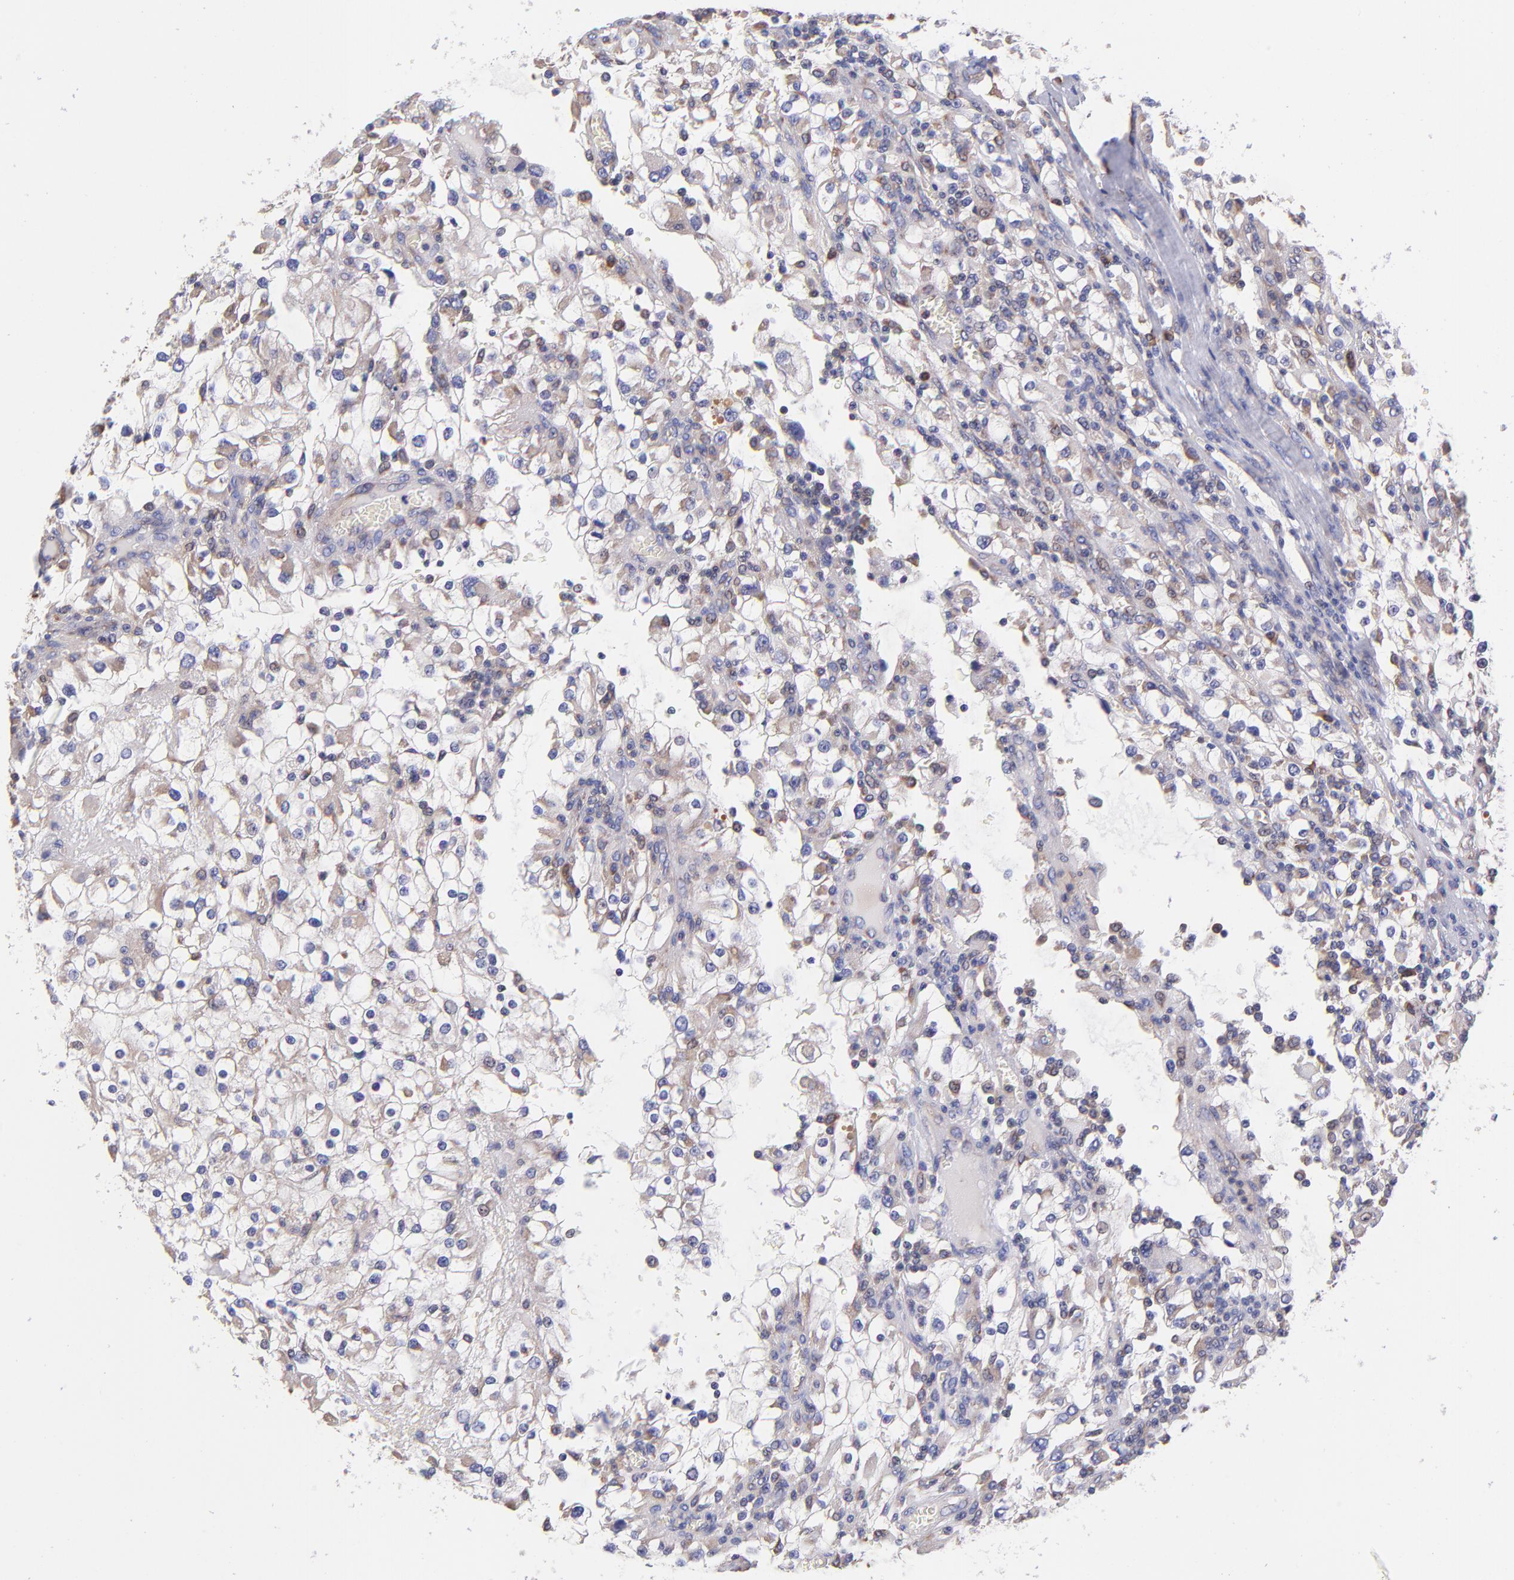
{"staining": {"intensity": "negative", "quantity": "none", "location": "none"}, "tissue": "renal cancer", "cell_type": "Tumor cells", "image_type": "cancer", "snomed": [{"axis": "morphology", "description": "Adenocarcinoma, NOS"}, {"axis": "topography", "description": "Kidney"}], "caption": "Image shows no significant protein positivity in tumor cells of adenocarcinoma (renal).", "gene": "PREX1", "patient": {"sex": "female", "age": 52}}